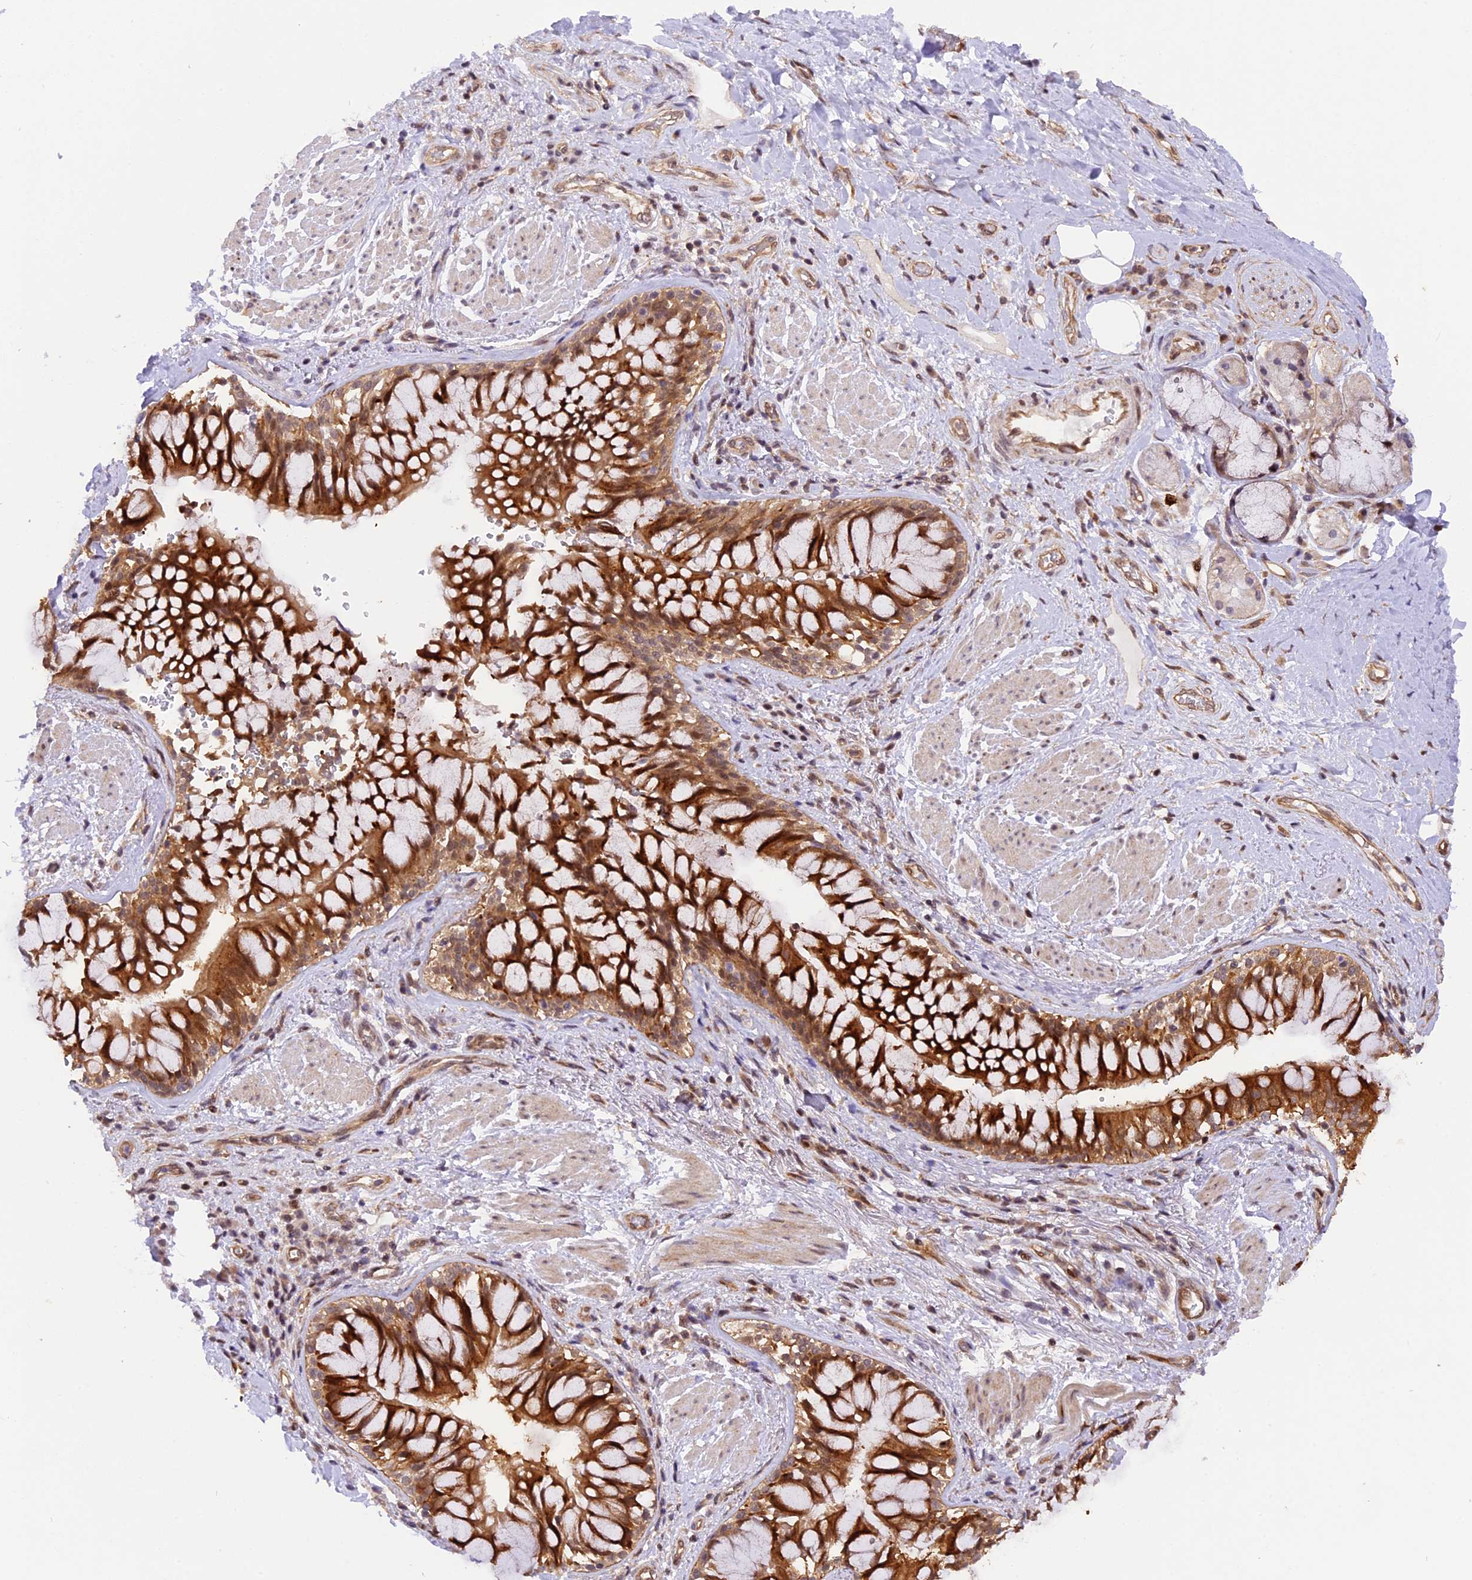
{"staining": {"intensity": "moderate", "quantity": ">75%", "location": "cytoplasmic/membranous,nuclear"}, "tissue": "soft tissue", "cell_type": "Chondrocytes", "image_type": "normal", "snomed": [{"axis": "morphology", "description": "Normal tissue, NOS"}, {"axis": "morphology", "description": "Squamous cell carcinoma, NOS"}, {"axis": "topography", "description": "Bronchus"}, {"axis": "topography", "description": "Lung"}], "caption": "Brown immunohistochemical staining in benign soft tissue displays moderate cytoplasmic/membranous,nuclear staining in approximately >75% of chondrocytes. (Brightfield microscopy of DAB IHC at high magnification).", "gene": "SAMD4A", "patient": {"sex": "male", "age": 64}}